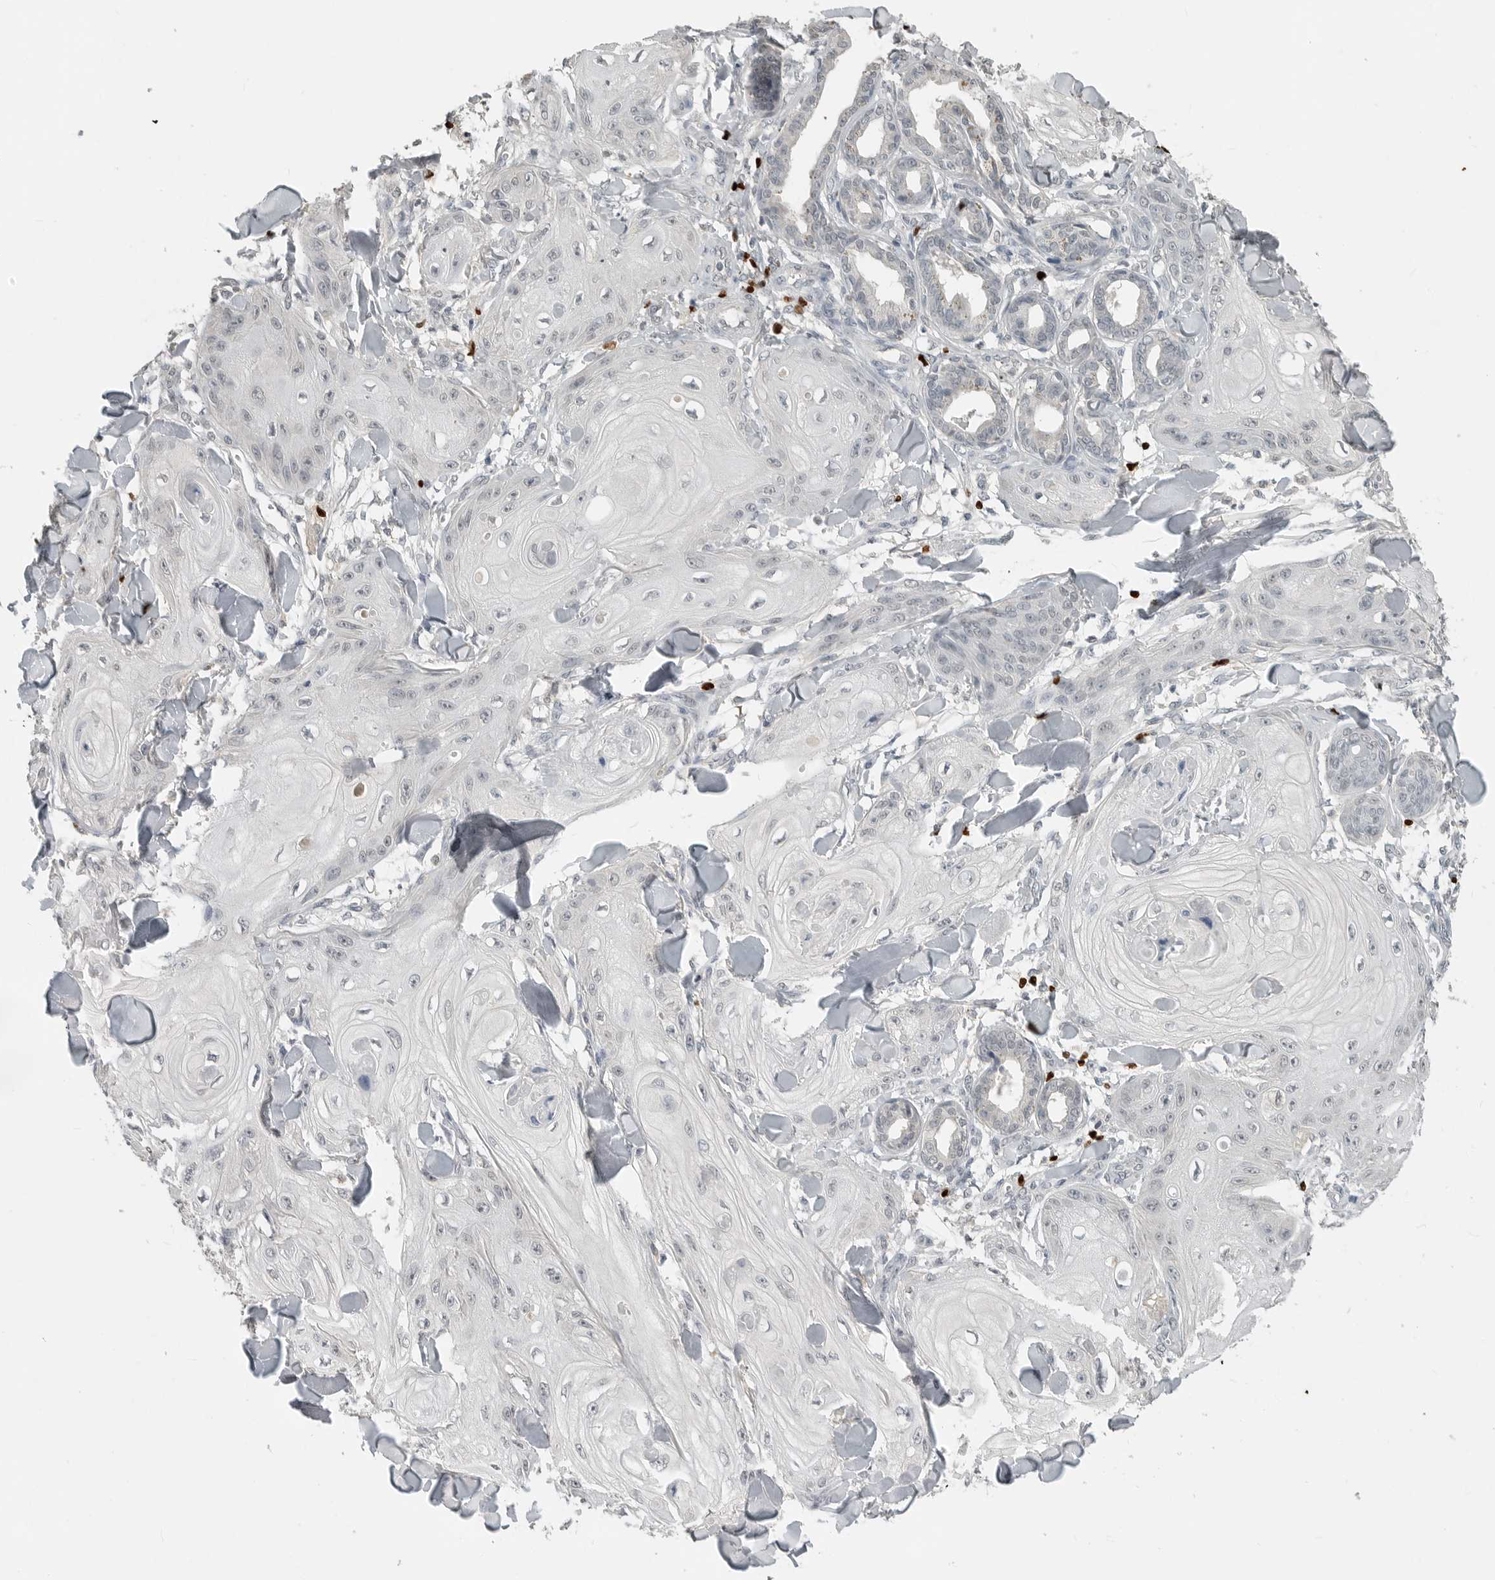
{"staining": {"intensity": "negative", "quantity": "none", "location": "none"}, "tissue": "skin cancer", "cell_type": "Tumor cells", "image_type": "cancer", "snomed": [{"axis": "morphology", "description": "Squamous cell carcinoma, NOS"}, {"axis": "topography", "description": "Skin"}], "caption": "Tumor cells show no significant protein staining in skin cancer.", "gene": "FOXP3", "patient": {"sex": "male", "age": 74}}